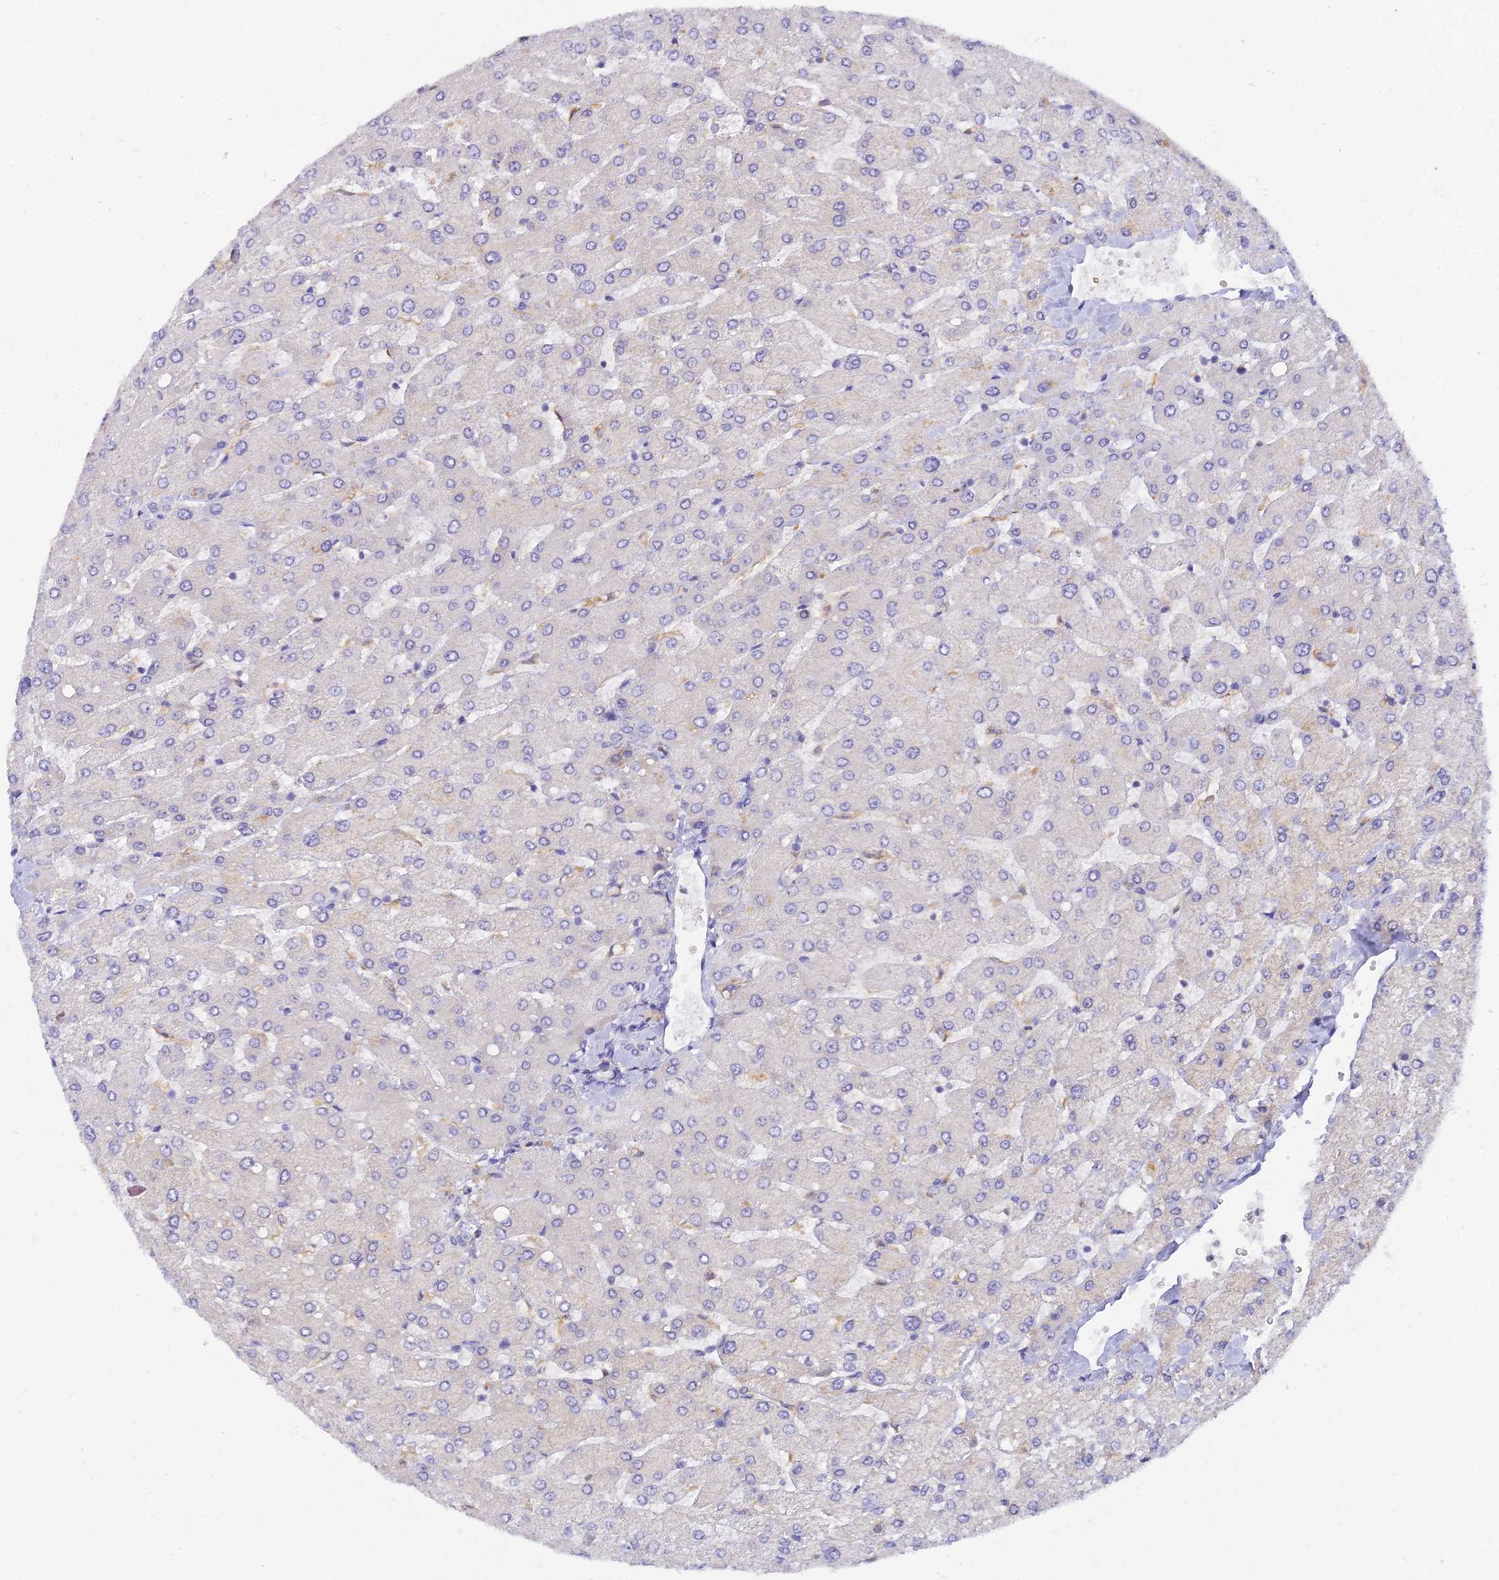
{"staining": {"intensity": "negative", "quantity": "none", "location": "none"}, "tissue": "liver", "cell_type": "Cholangiocytes", "image_type": "normal", "snomed": [{"axis": "morphology", "description": "Normal tissue, NOS"}, {"axis": "topography", "description": "Liver"}], "caption": "There is no significant staining in cholangiocytes of liver. The staining was performed using DAB to visualize the protein expression in brown, while the nuclei were stained in blue with hematoxylin (Magnification: 20x).", "gene": "ARL8A", "patient": {"sex": "male", "age": 55}}